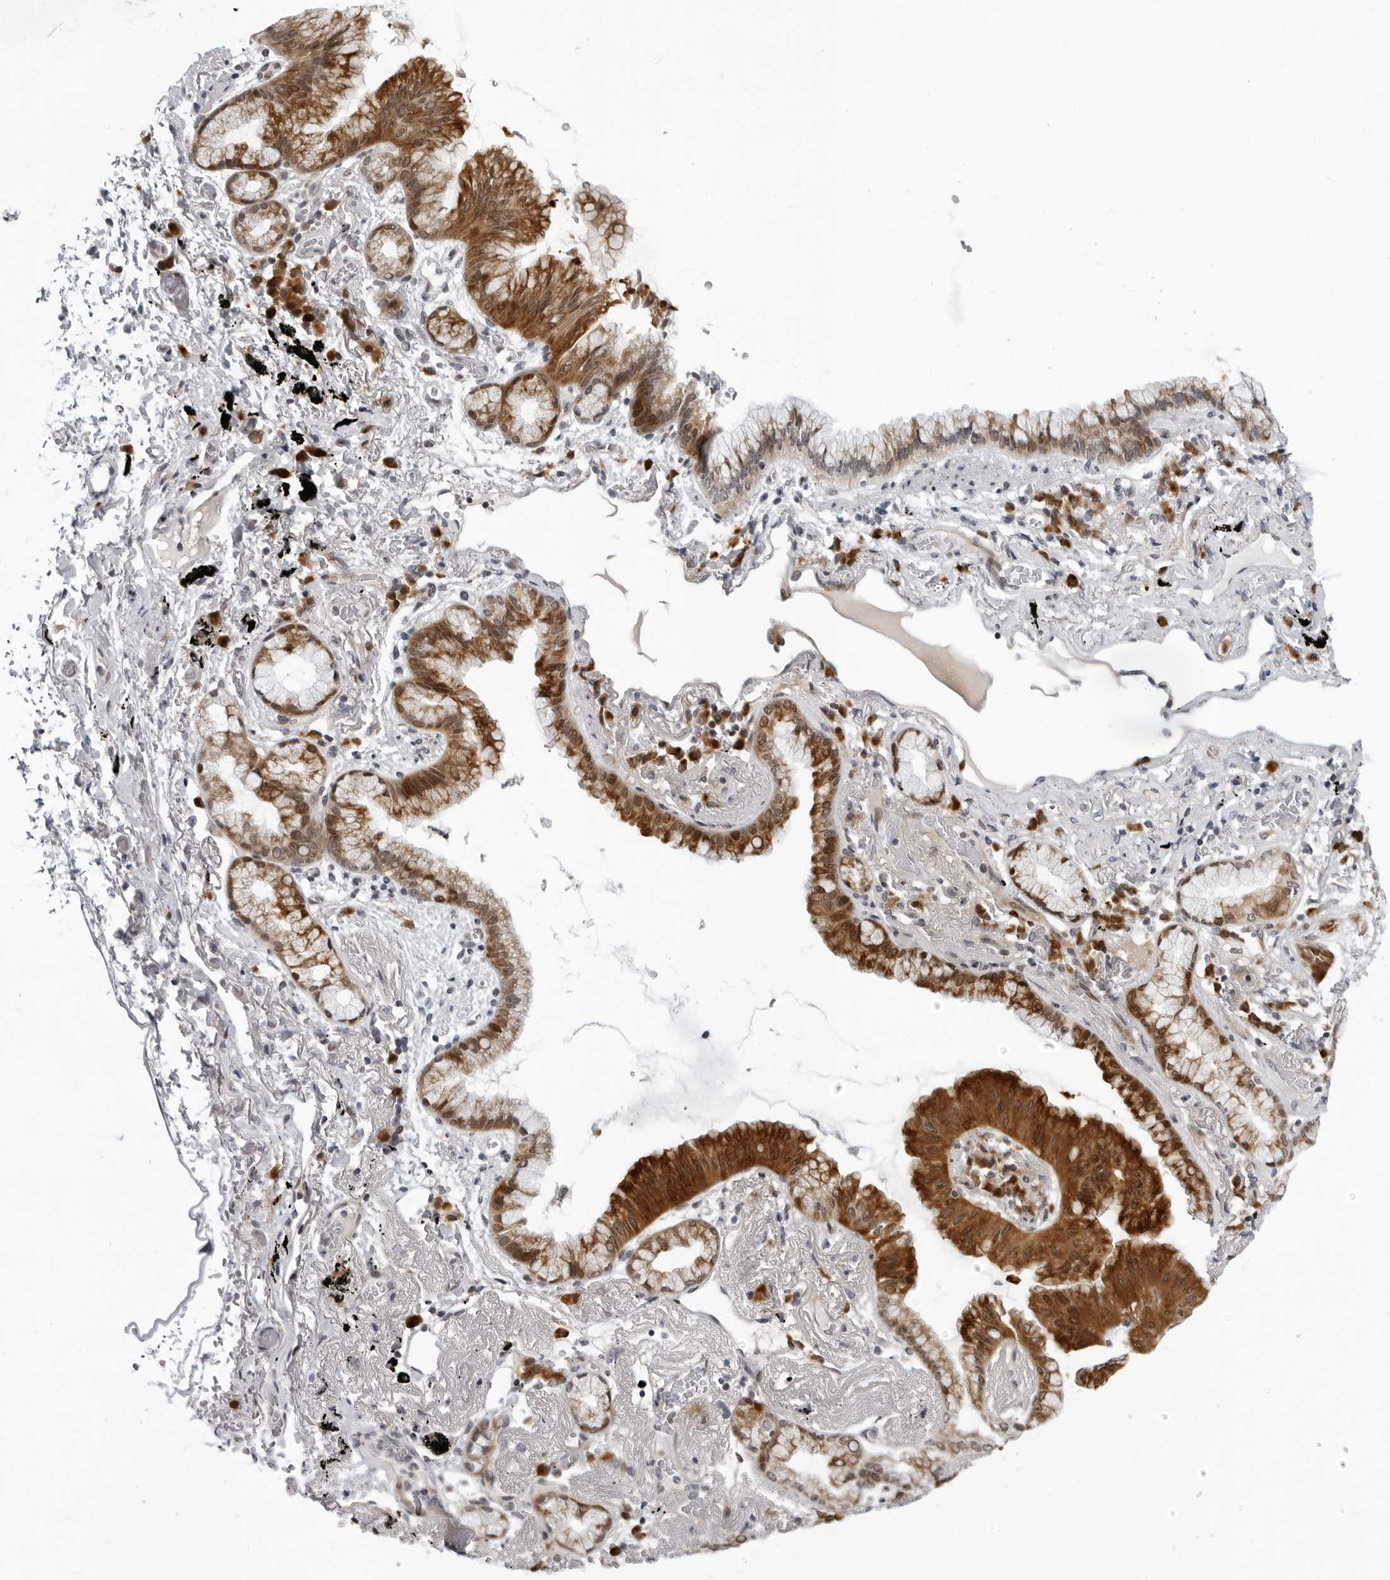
{"staining": {"intensity": "strong", "quantity": "25%-75%", "location": "cytoplasmic/membranous"}, "tissue": "lung cancer", "cell_type": "Tumor cells", "image_type": "cancer", "snomed": [{"axis": "morphology", "description": "Adenocarcinoma, NOS"}, {"axis": "topography", "description": "Lung"}], "caption": "About 25%-75% of tumor cells in lung cancer display strong cytoplasmic/membranous protein staining as visualized by brown immunohistochemical staining.", "gene": "PIP4K2C", "patient": {"sex": "female", "age": 70}}